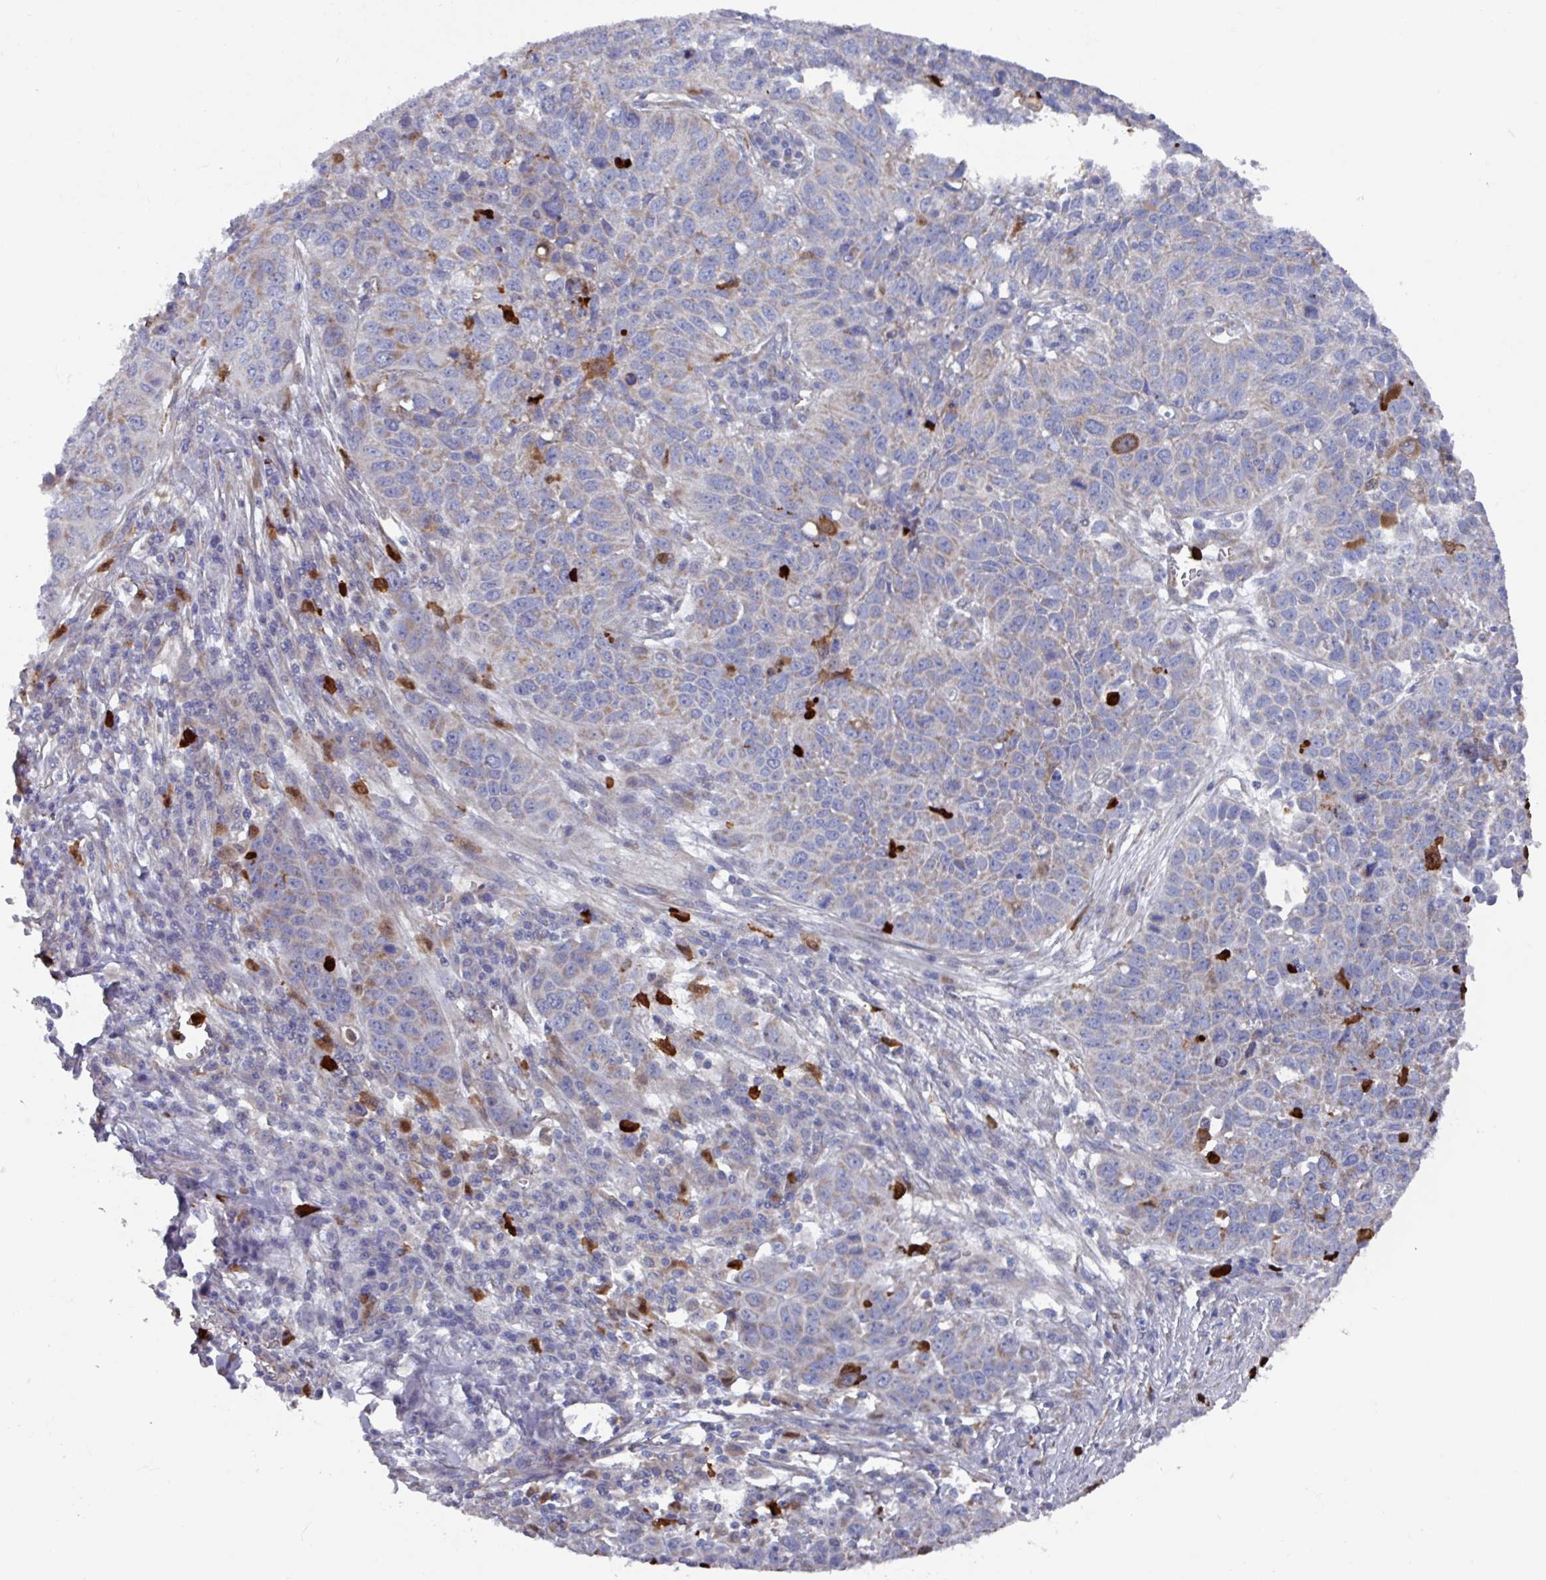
{"staining": {"intensity": "weak", "quantity": "25%-75%", "location": "cytoplasmic/membranous"}, "tissue": "lung cancer", "cell_type": "Tumor cells", "image_type": "cancer", "snomed": [{"axis": "morphology", "description": "Squamous cell carcinoma, NOS"}, {"axis": "topography", "description": "Lung"}], "caption": "There is low levels of weak cytoplasmic/membranous staining in tumor cells of lung cancer, as demonstrated by immunohistochemical staining (brown color).", "gene": "UQCC2", "patient": {"sex": "male", "age": 76}}